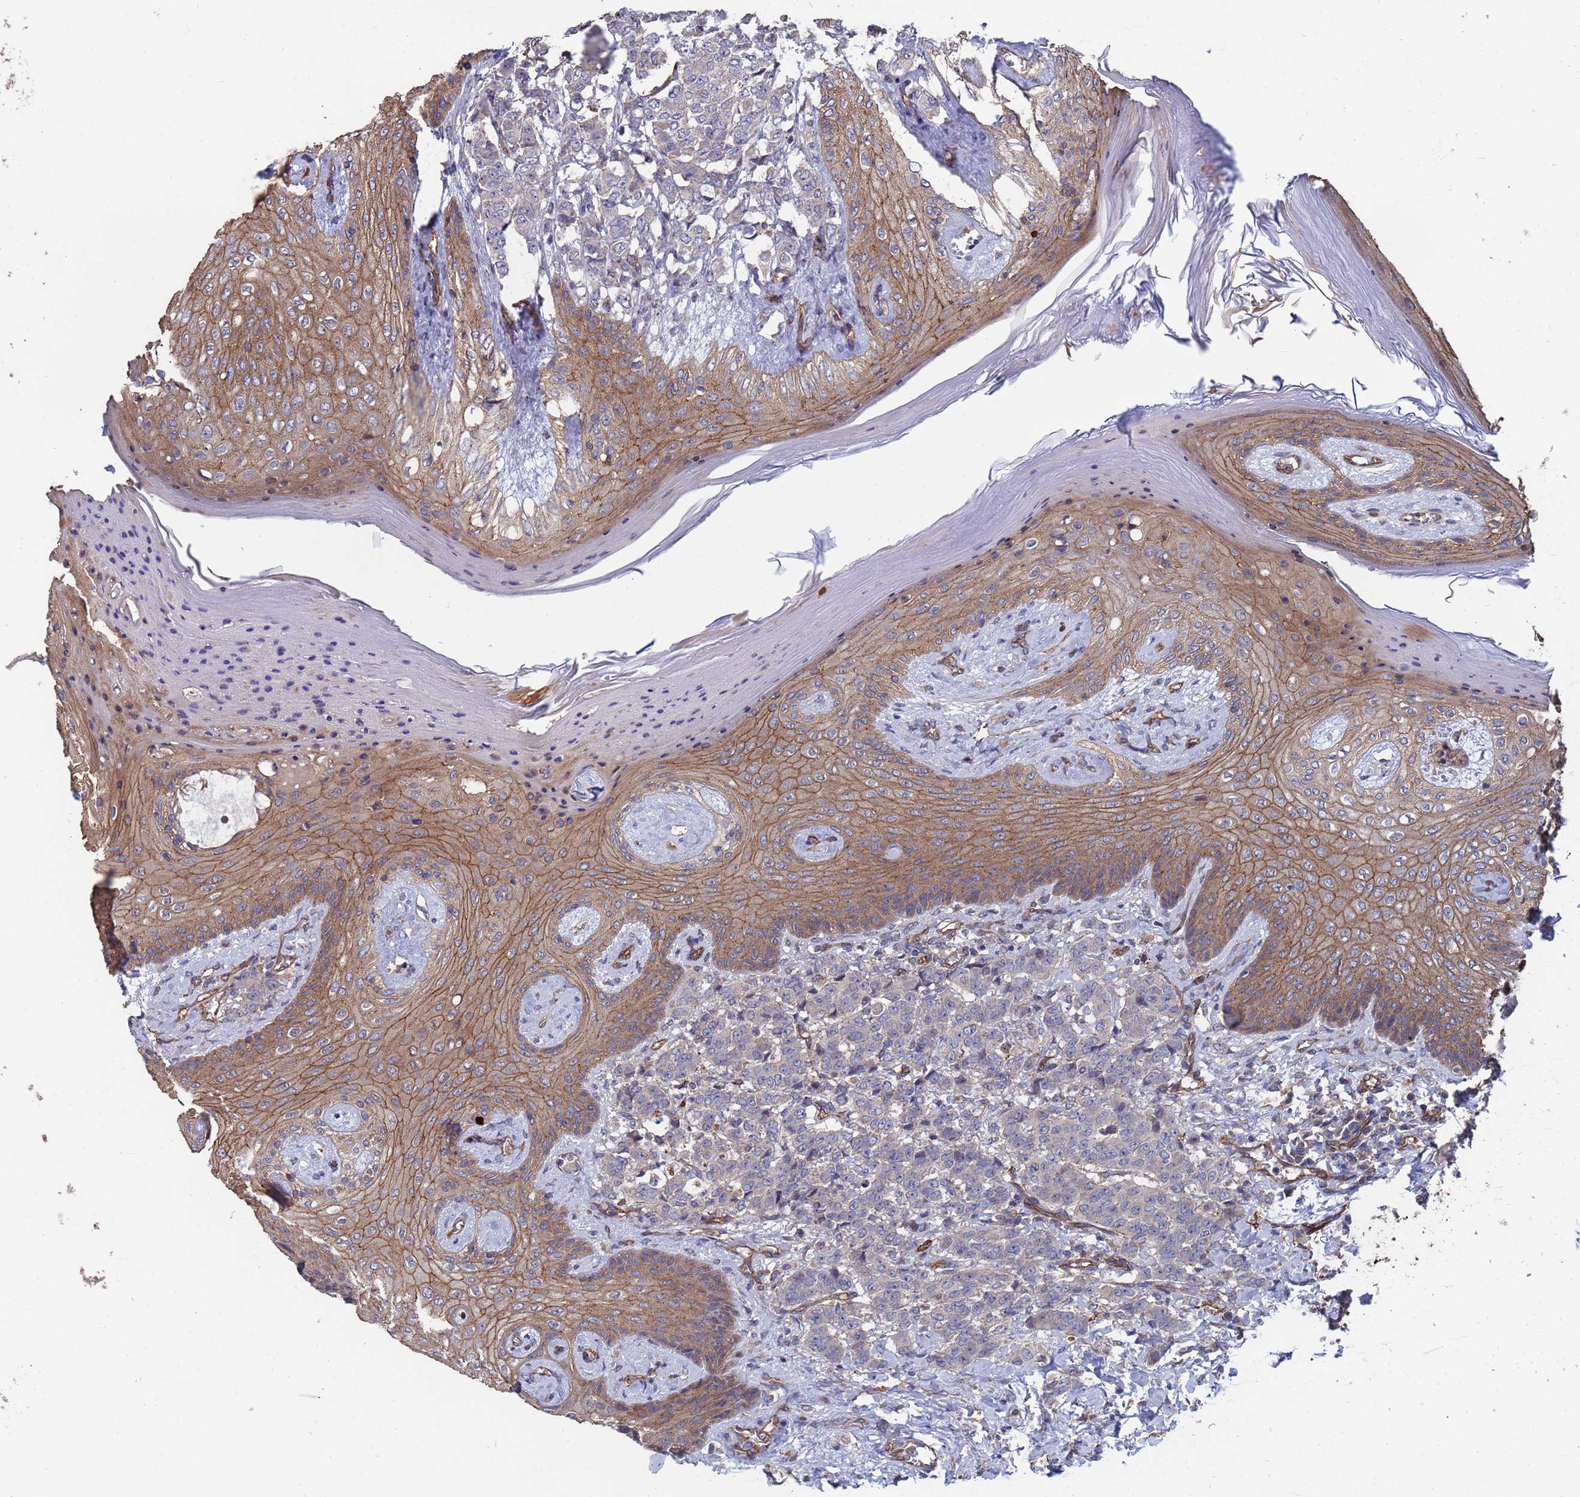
{"staining": {"intensity": "negative", "quantity": "none", "location": "none"}, "tissue": "breast cancer", "cell_type": "Tumor cells", "image_type": "cancer", "snomed": [{"axis": "morphology", "description": "Duct carcinoma"}, {"axis": "topography", "description": "Breast"}], "caption": "Tumor cells are negative for protein expression in human breast cancer.", "gene": "NDUFAF6", "patient": {"sex": "female", "age": 40}}